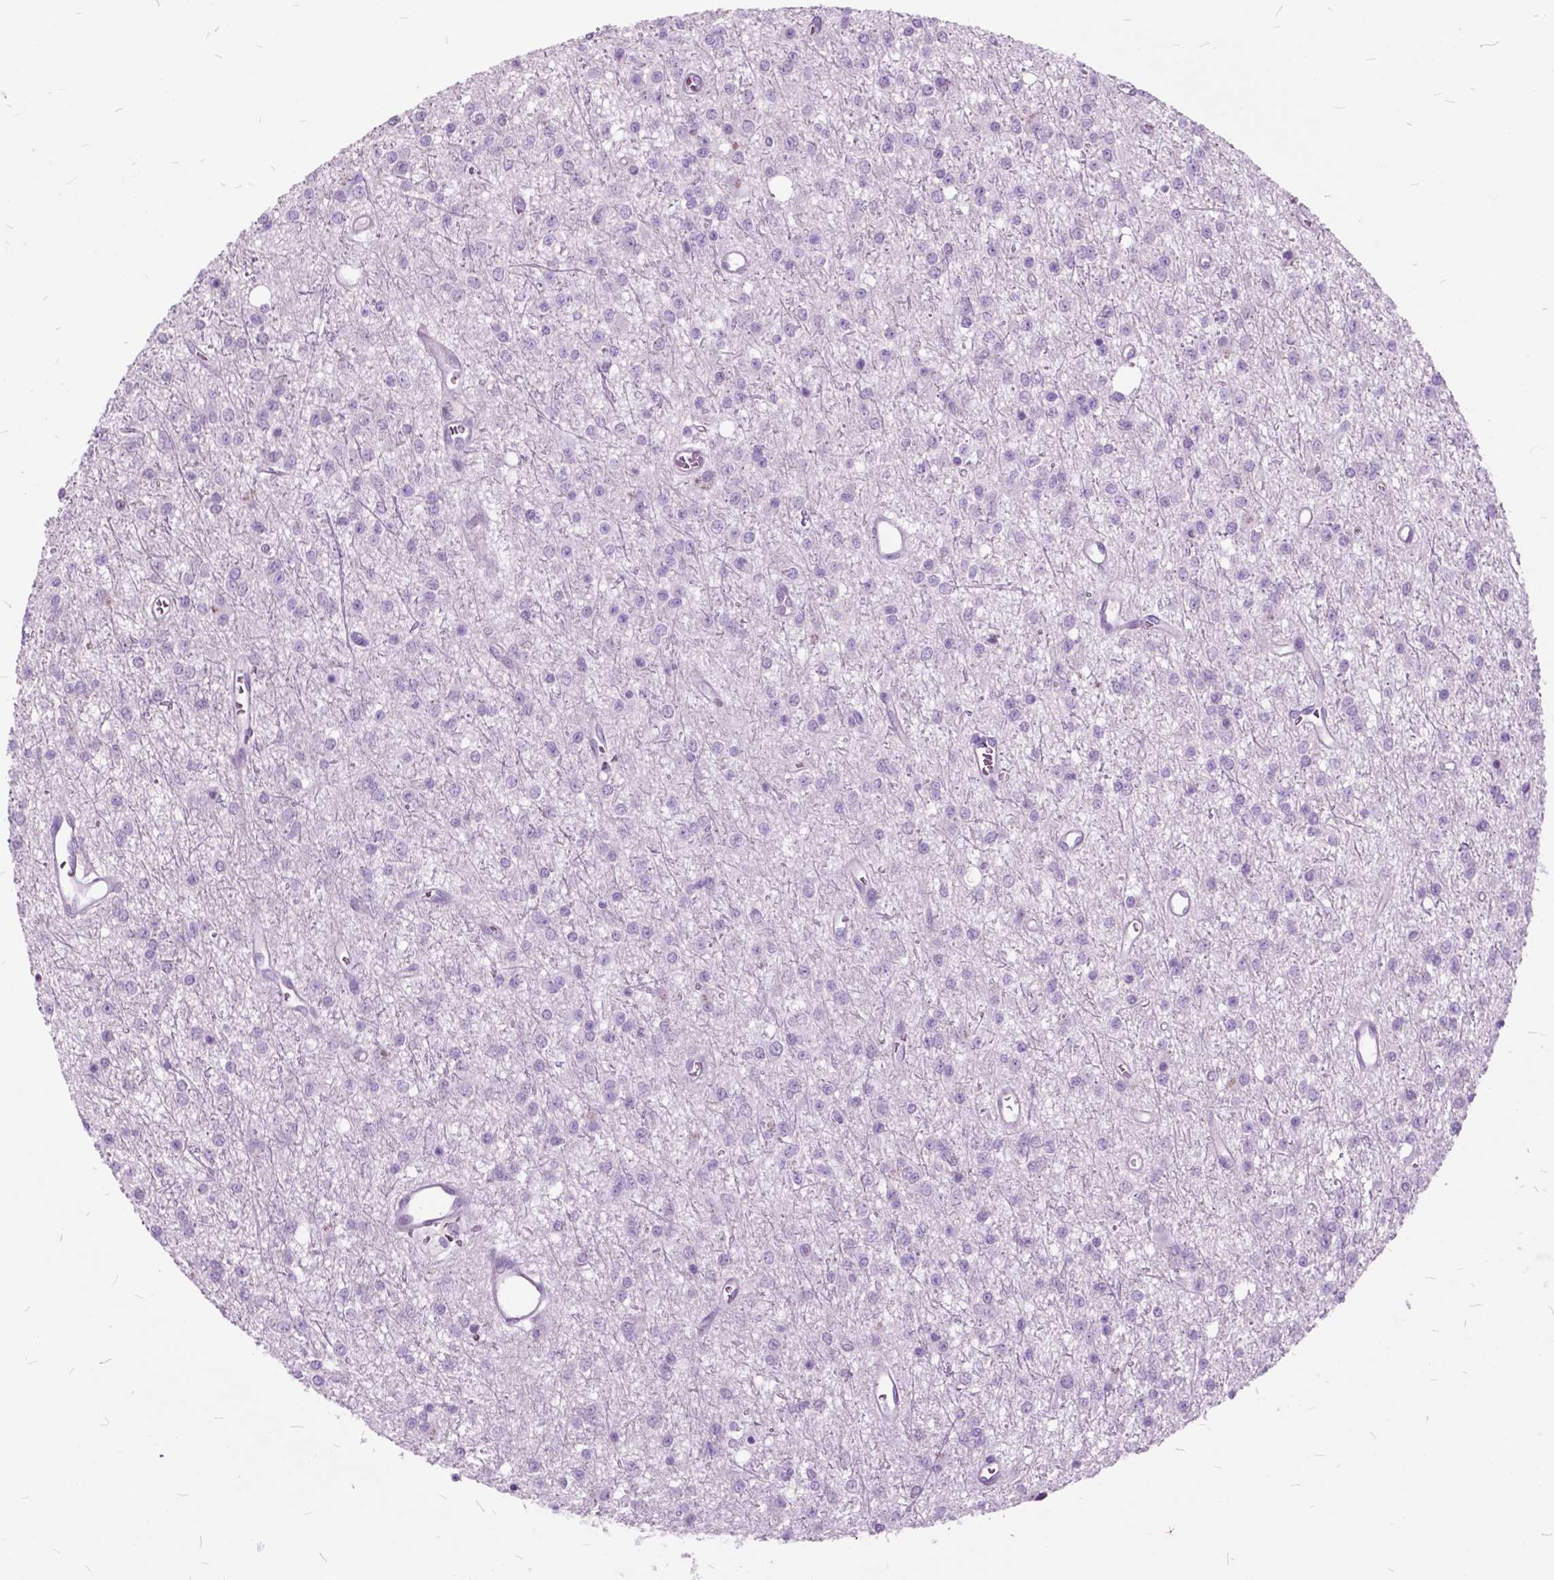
{"staining": {"intensity": "negative", "quantity": "none", "location": "none"}, "tissue": "glioma", "cell_type": "Tumor cells", "image_type": "cancer", "snomed": [{"axis": "morphology", "description": "Glioma, malignant, Low grade"}, {"axis": "topography", "description": "Brain"}], "caption": "This is an IHC photomicrograph of human glioma. There is no expression in tumor cells.", "gene": "SP140", "patient": {"sex": "female", "age": 45}}